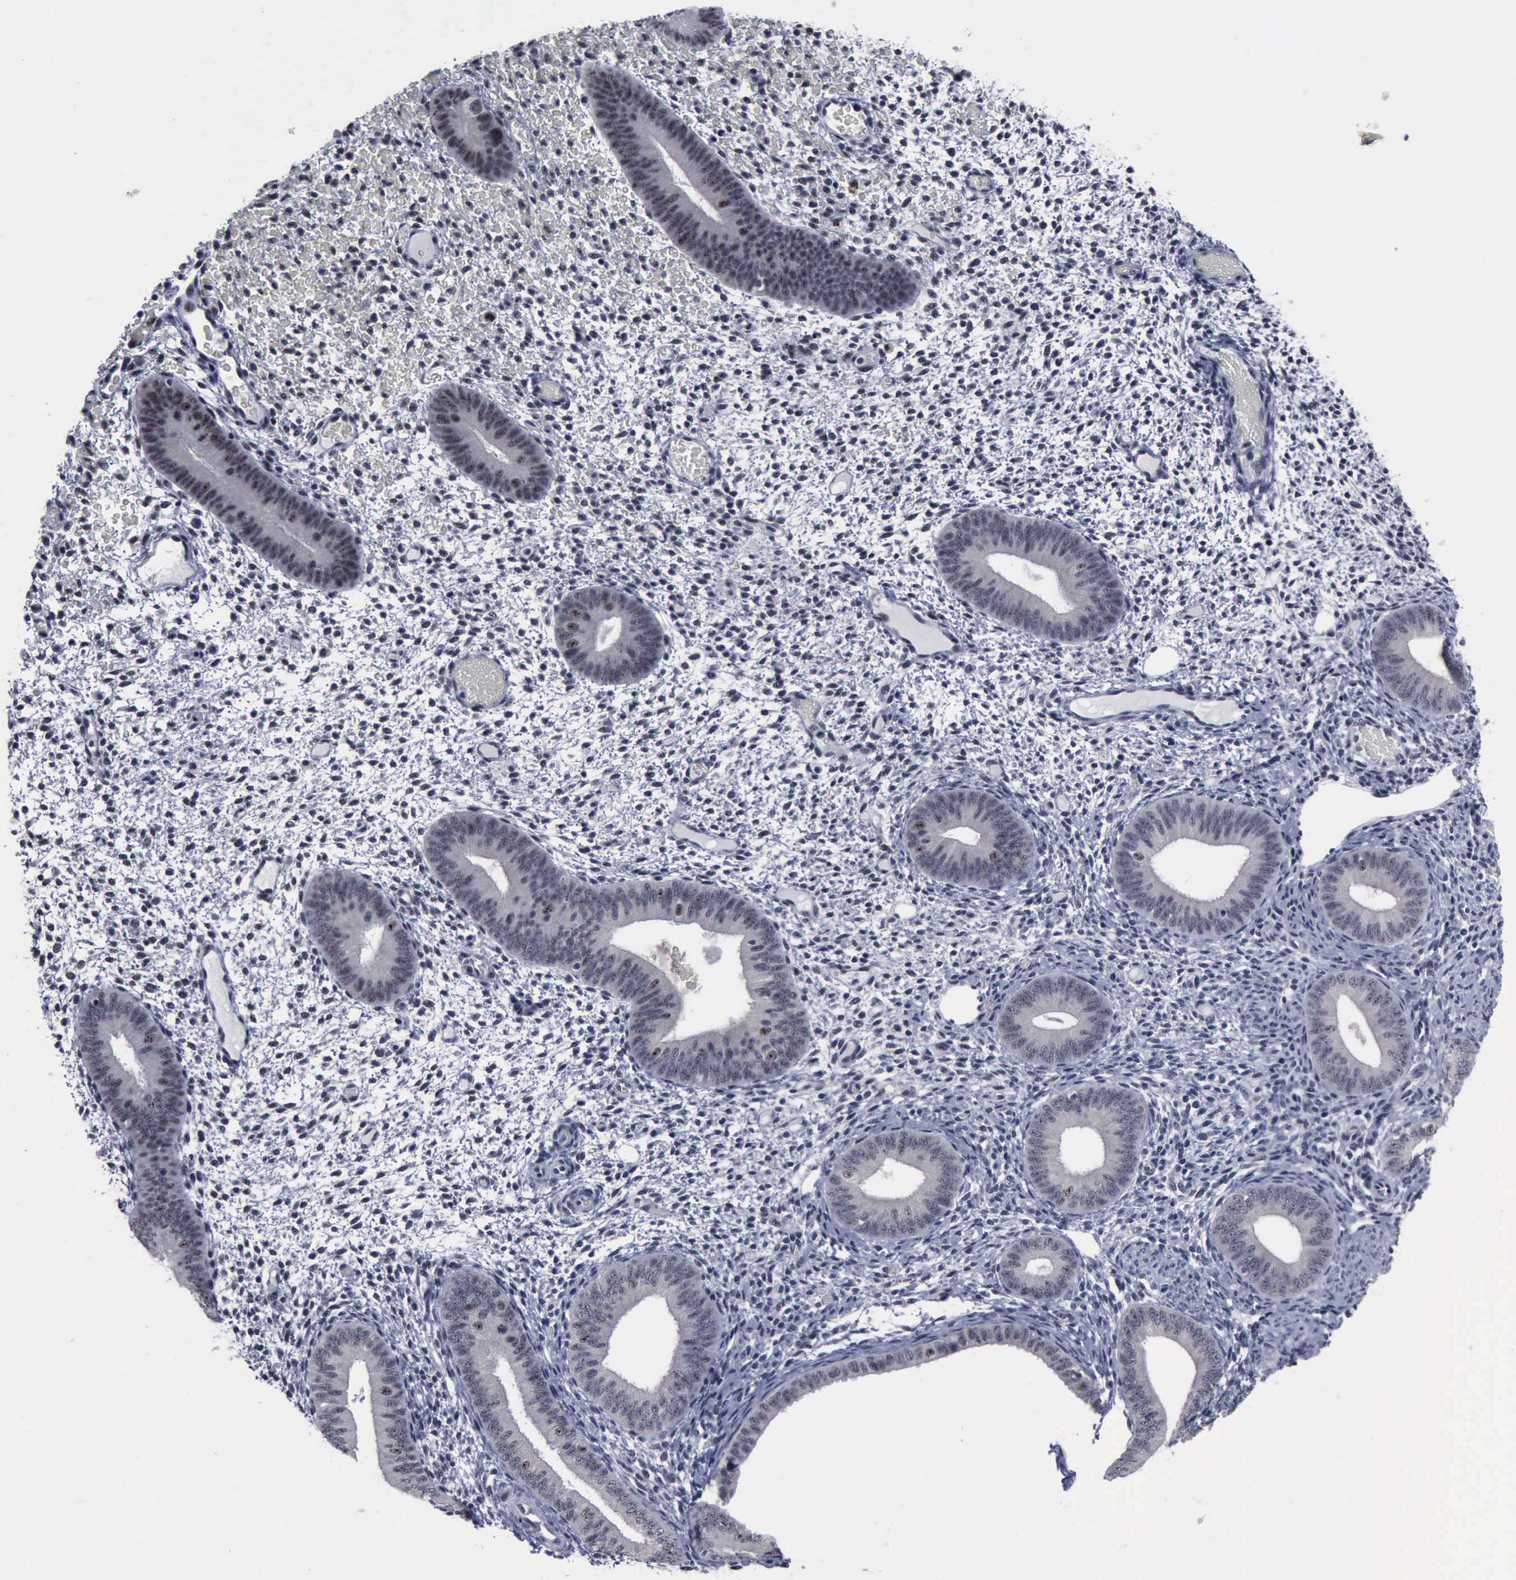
{"staining": {"intensity": "negative", "quantity": "none", "location": "none"}, "tissue": "endometrium", "cell_type": "Cells in endometrial stroma", "image_type": "normal", "snomed": [{"axis": "morphology", "description": "Normal tissue, NOS"}, {"axis": "topography", "description": "Endometrium"}], "caption": "The photomicrograph shows no staining of cells in endometrial stroma in unremarkable endometrium.", "gene": "BRD1", "patient": {"sex": "female", "age": 42}}